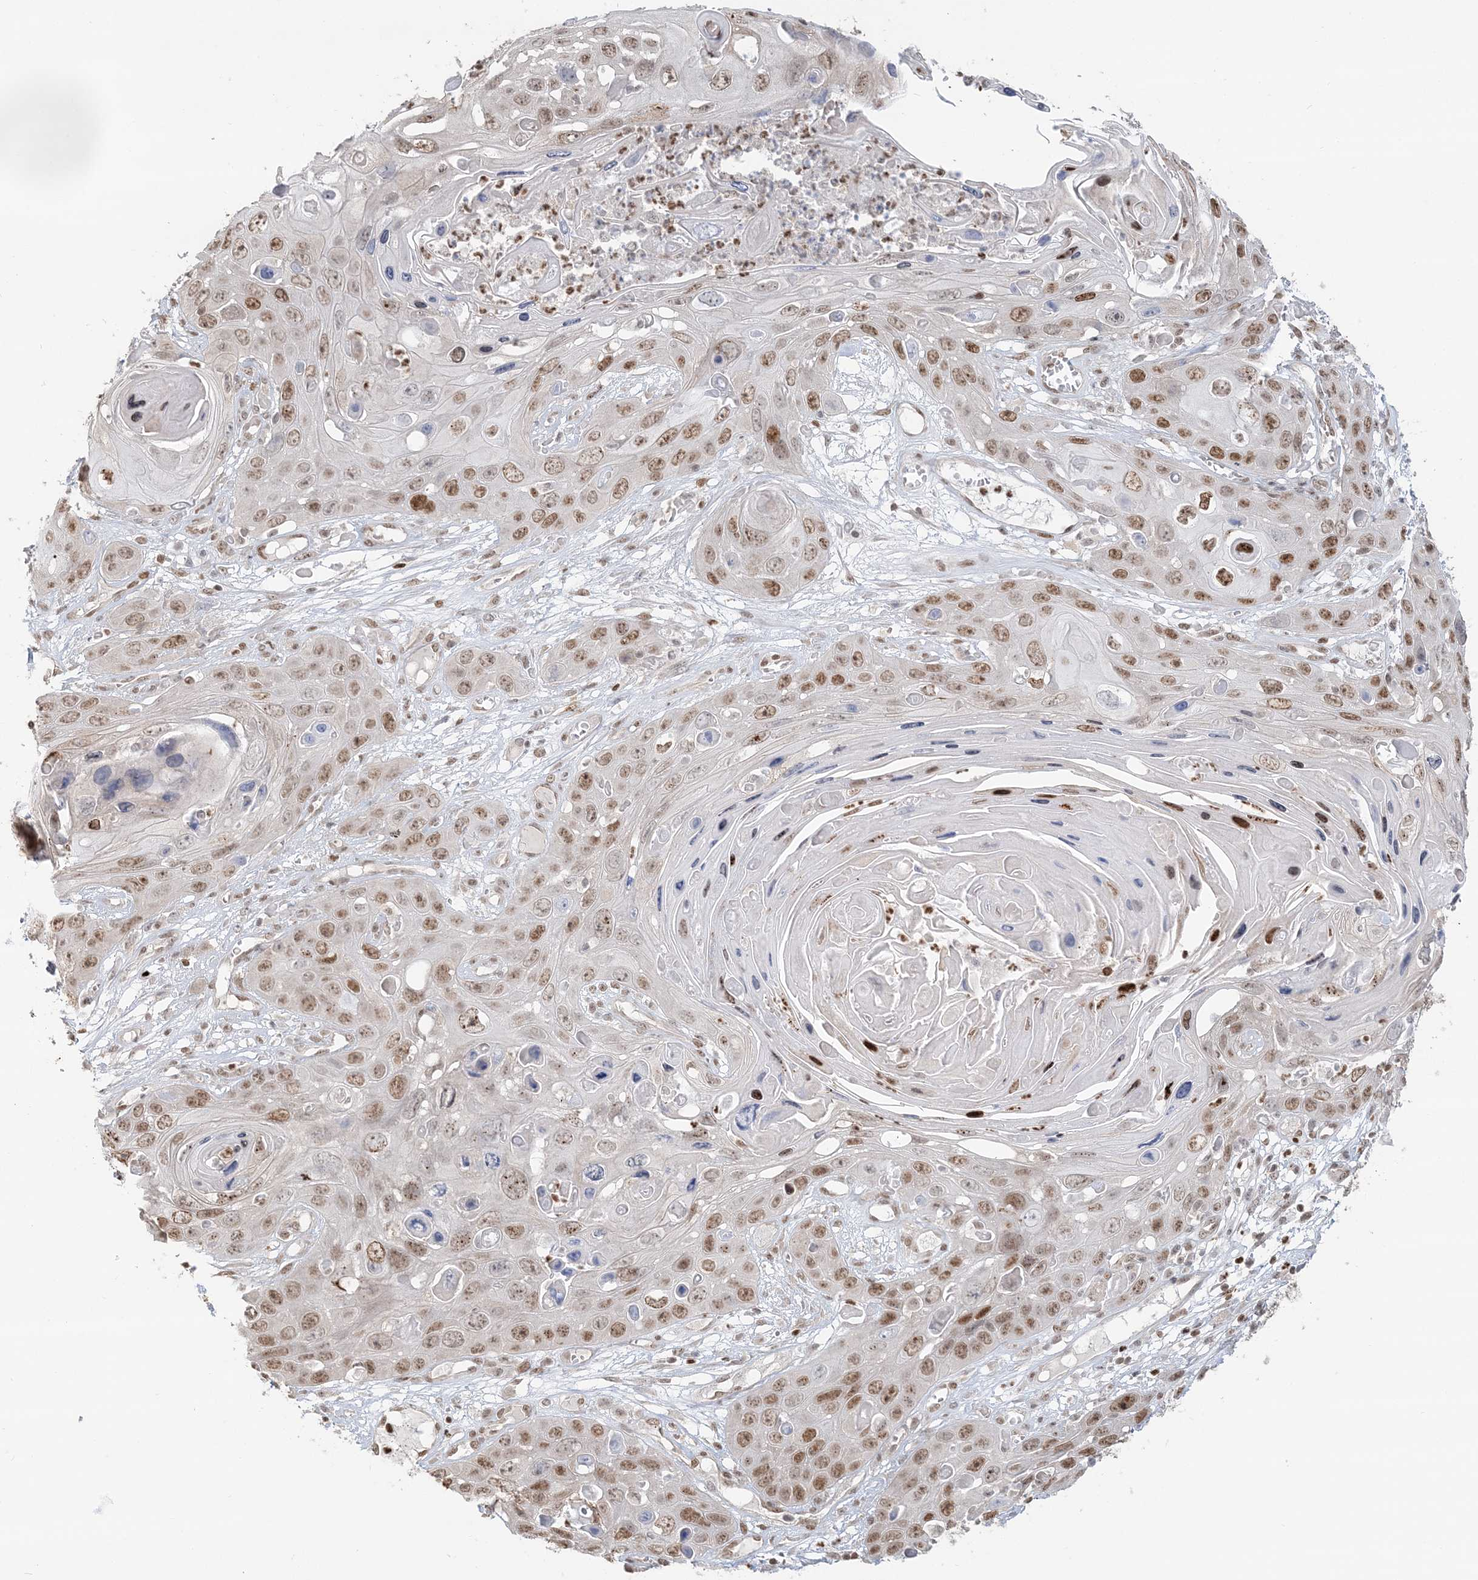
{"staining": {"intensity": "strong", "quantity": ">75%", "location": "nuclear"}, "tissue": "skin cancer", "cell_type": "Tumor cells", "image_type": "cancer", "snomed": [{"axis": "morphology", "description": "Squamous cell carcinoma, NOS"}, {"axis": "topography", "description": "Skin"}], "caption": "Immunohistochemistry (IHC) (DAB (3,3'-diaminobenzidine)) staining of human skin cancer (squamous cell carcinoma) displays strong nuclear protein staining in approximately >75% of tumor cells.", "gene": "SUMO2", "patient": {"sex": "male", "age": 55}}